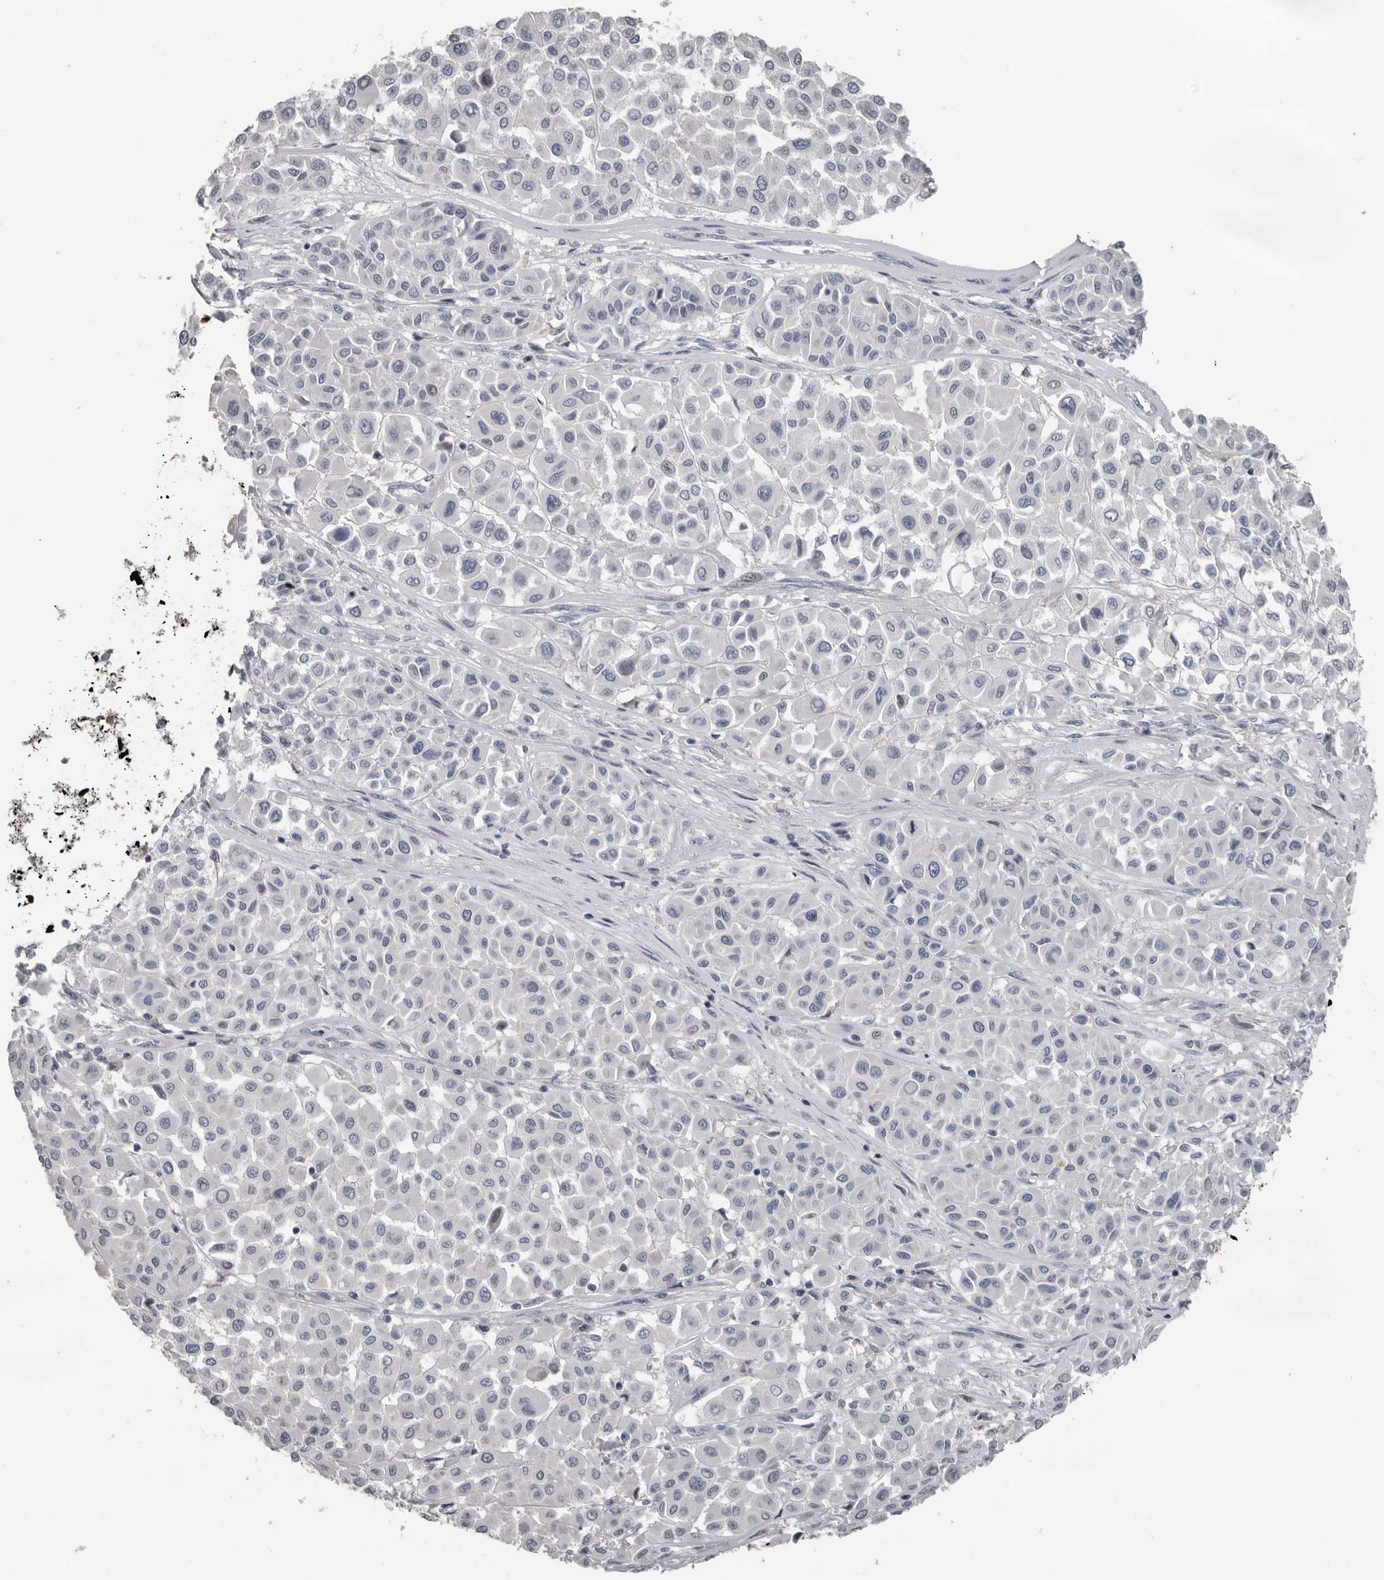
{"staining": {"intensity": "negative", "quantity": "none", "location": "none"}, "tissue": "melanoma", "cell_type": "Tumor cells", "image_type": "cancer", "snomed": [{"axis": "morphology", "description": "Malignant melanoma, Metastatic site"}, {"axis": "topography", "description": "Soft tissue"}], "caption": "Protein analysis of melanoma exhibits no significant expression in tumor cells.", "gene": "FABP7", "patient": {"sex": "male", "age": 41}}